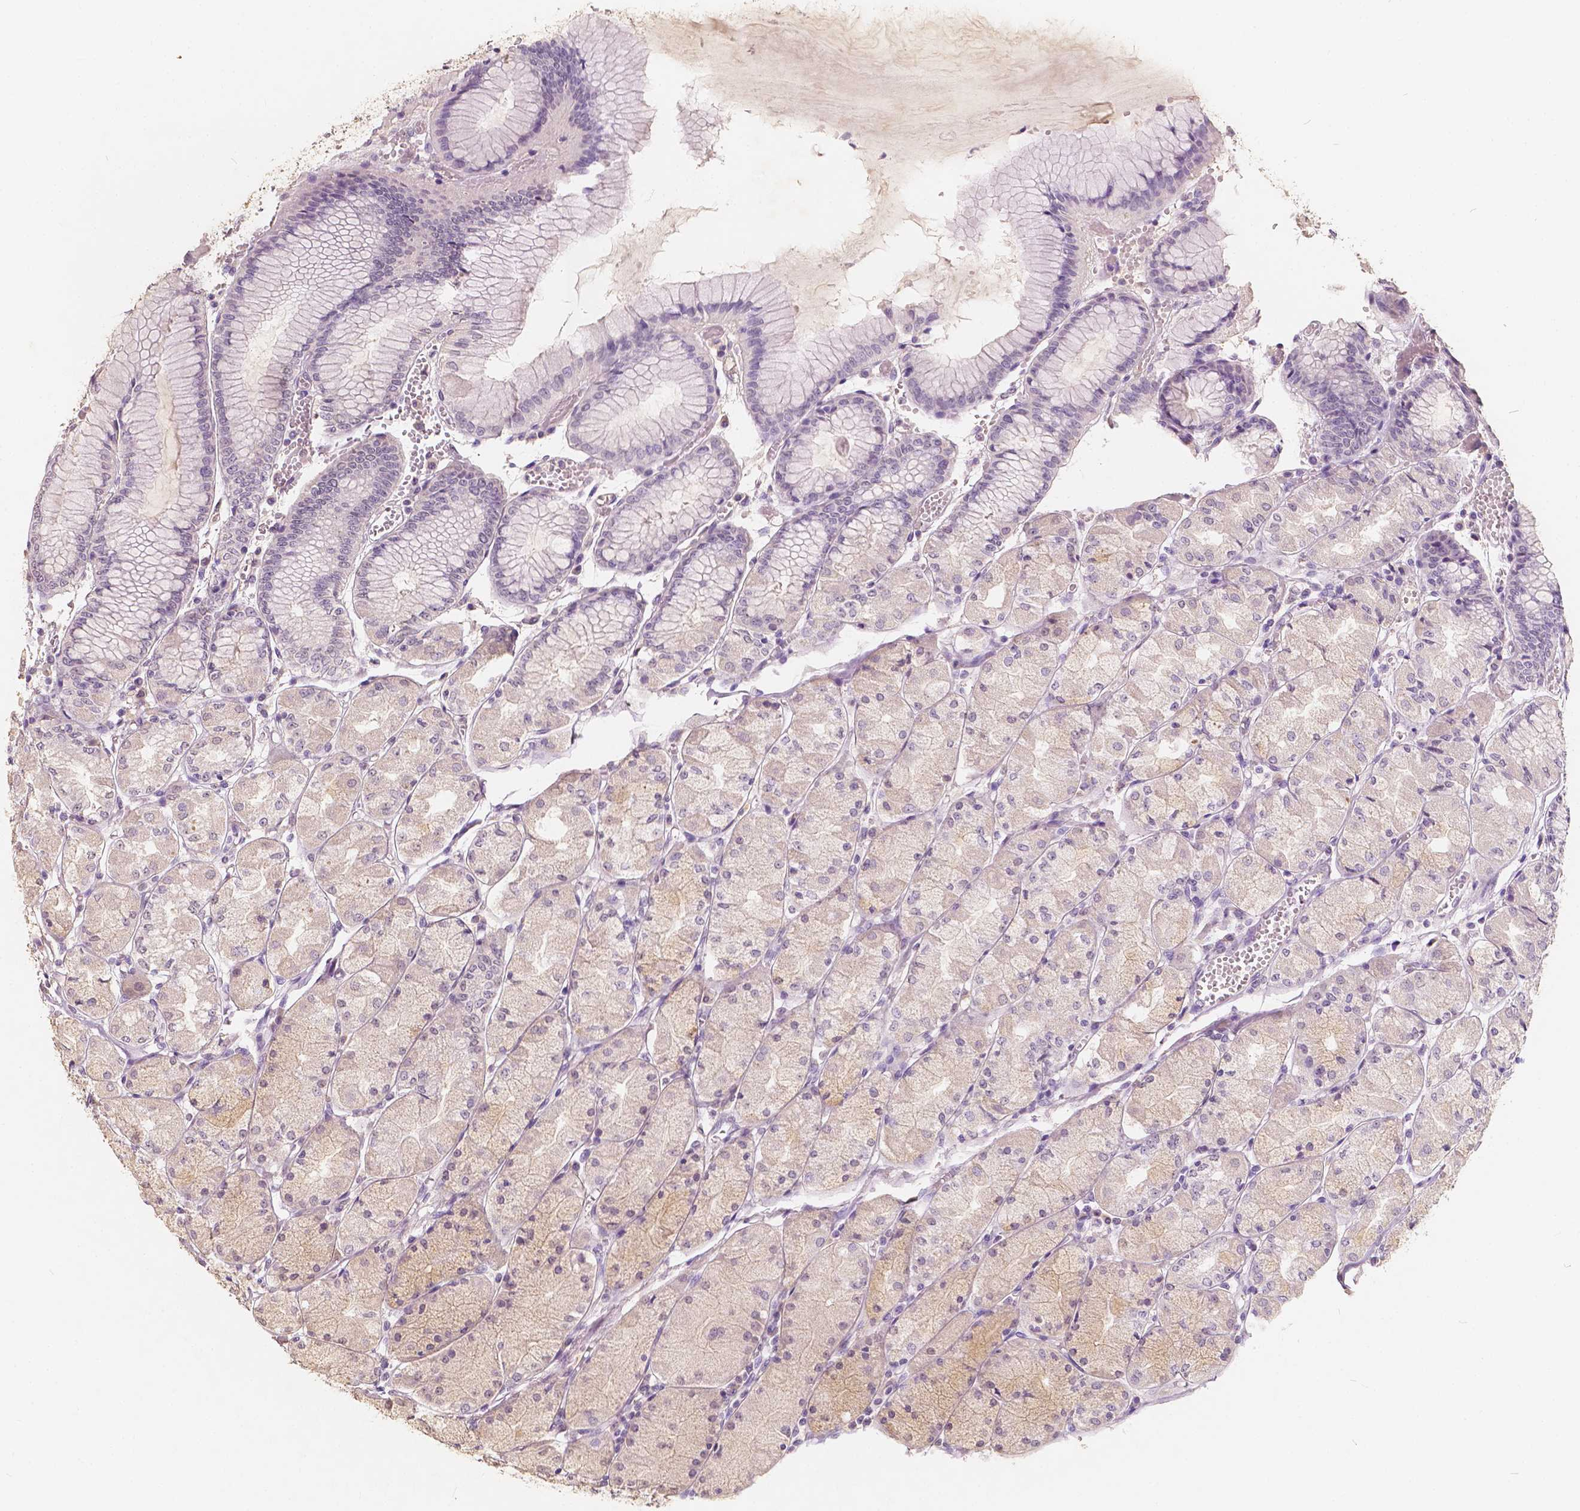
{"staining": {"intensity": "weak", "quantity": "<25%", "location": "nuclear"}, "tissue": "stomach", "cell_type": "Glandular cells", "image_type": "normal", "snomed": [{"axis": "morphology", "description": "Normal tissue, NOS"}, {"axis": "topography", "description": "Stomach, upper"}], "caption": "The image displays no staining of glandular cells in normal stomach.", "gene": "SOX15", "patient": {"sex": "male", "age": 69}}